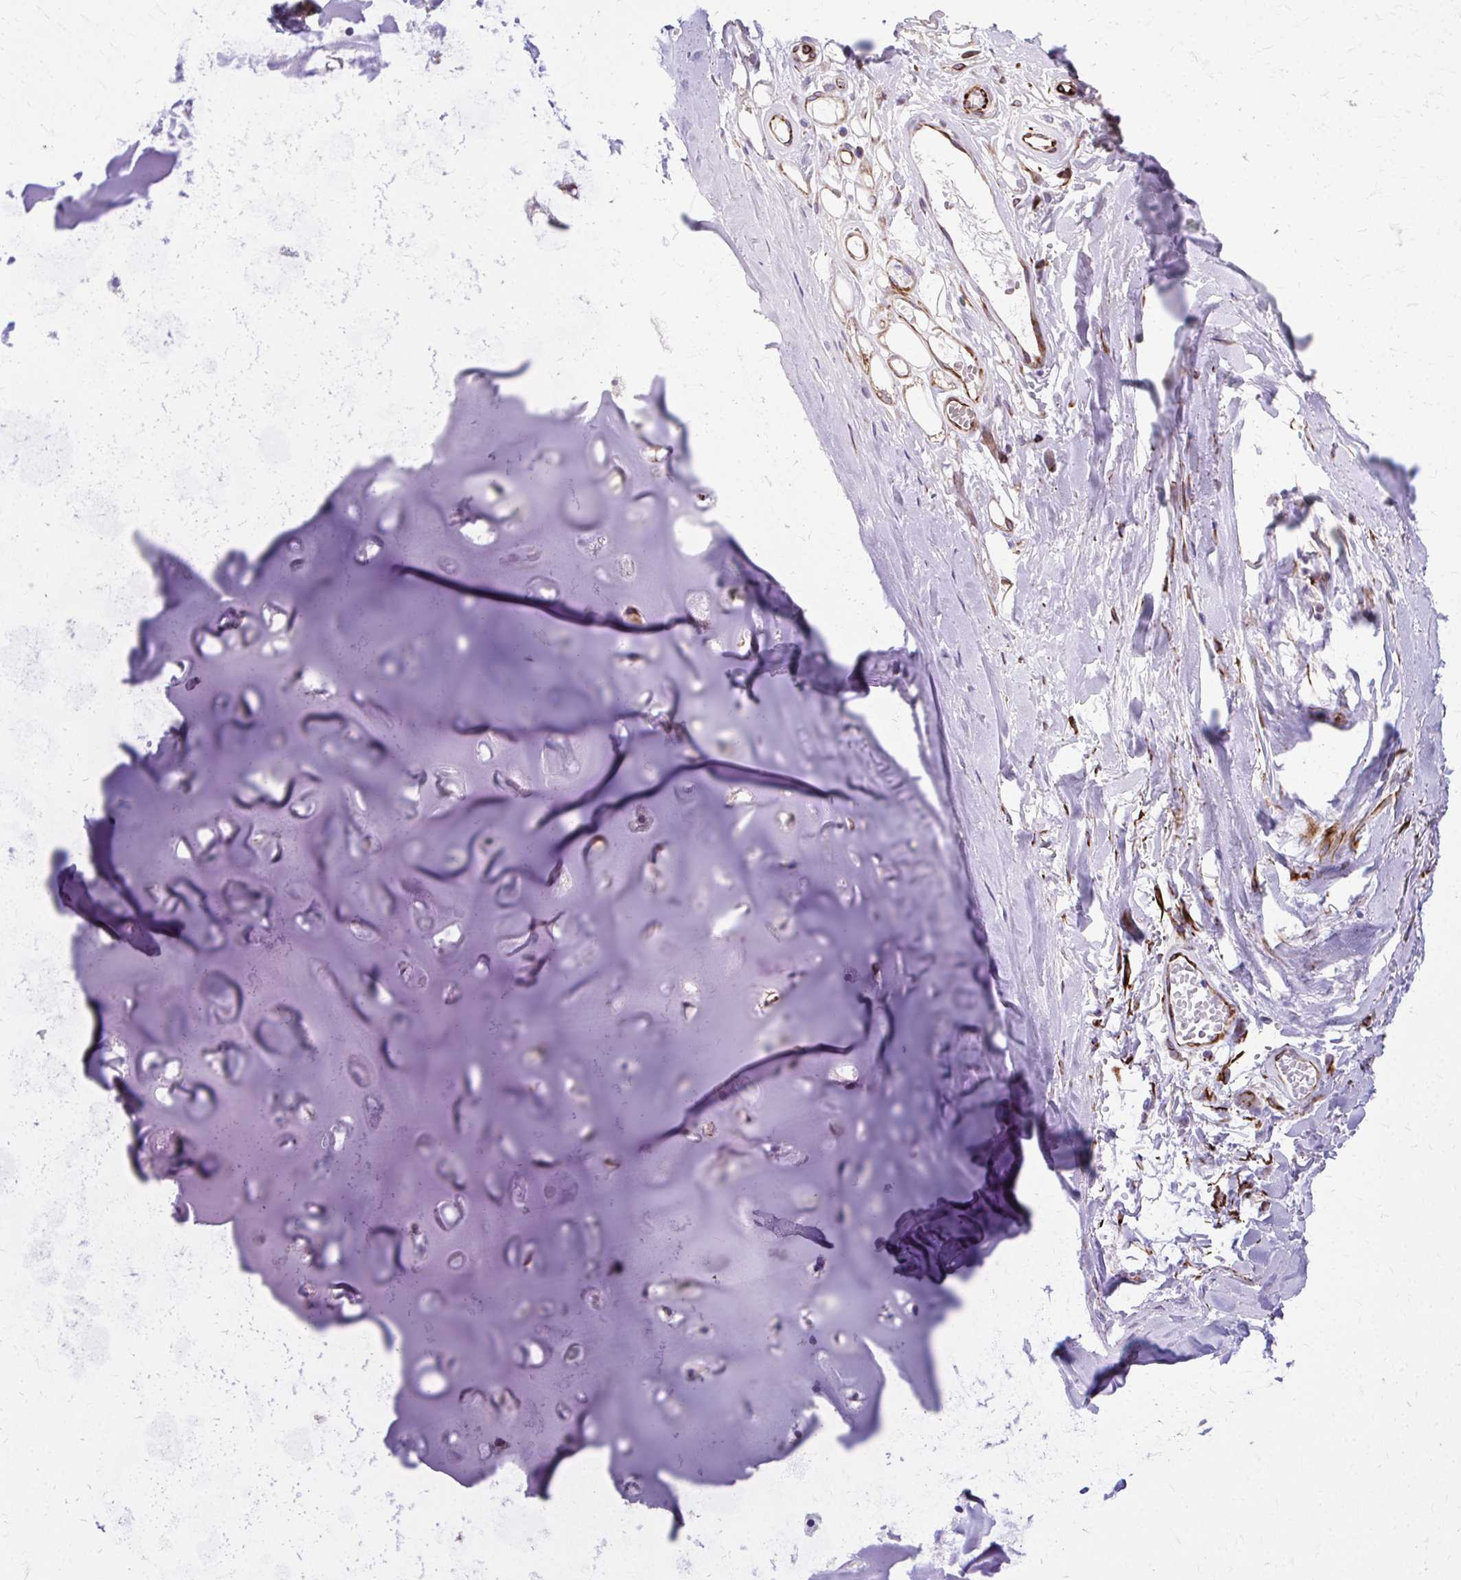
{"staining": {"intensity": "negative", "quantity": "none", "location": "none"}, "tissue": "soft tissue", "cell_type": "Chondrocytes", "image_type": "normal", "snomed": [{"axis": "morphology", "description": "Normal tissue, NOS"}, {"axis": "topography", "description": "Cartilage tissue"}, {"axis": "topography", "description": "Nasopharynx"}, {"axis": "topography", "description": "Thyroid gland"}], "caption": "The micrograph reveals no staining of chondrocytes in normal soft tissue.", "gene": "TRIM6", "patient": {"sex": "male", "age": 63}}